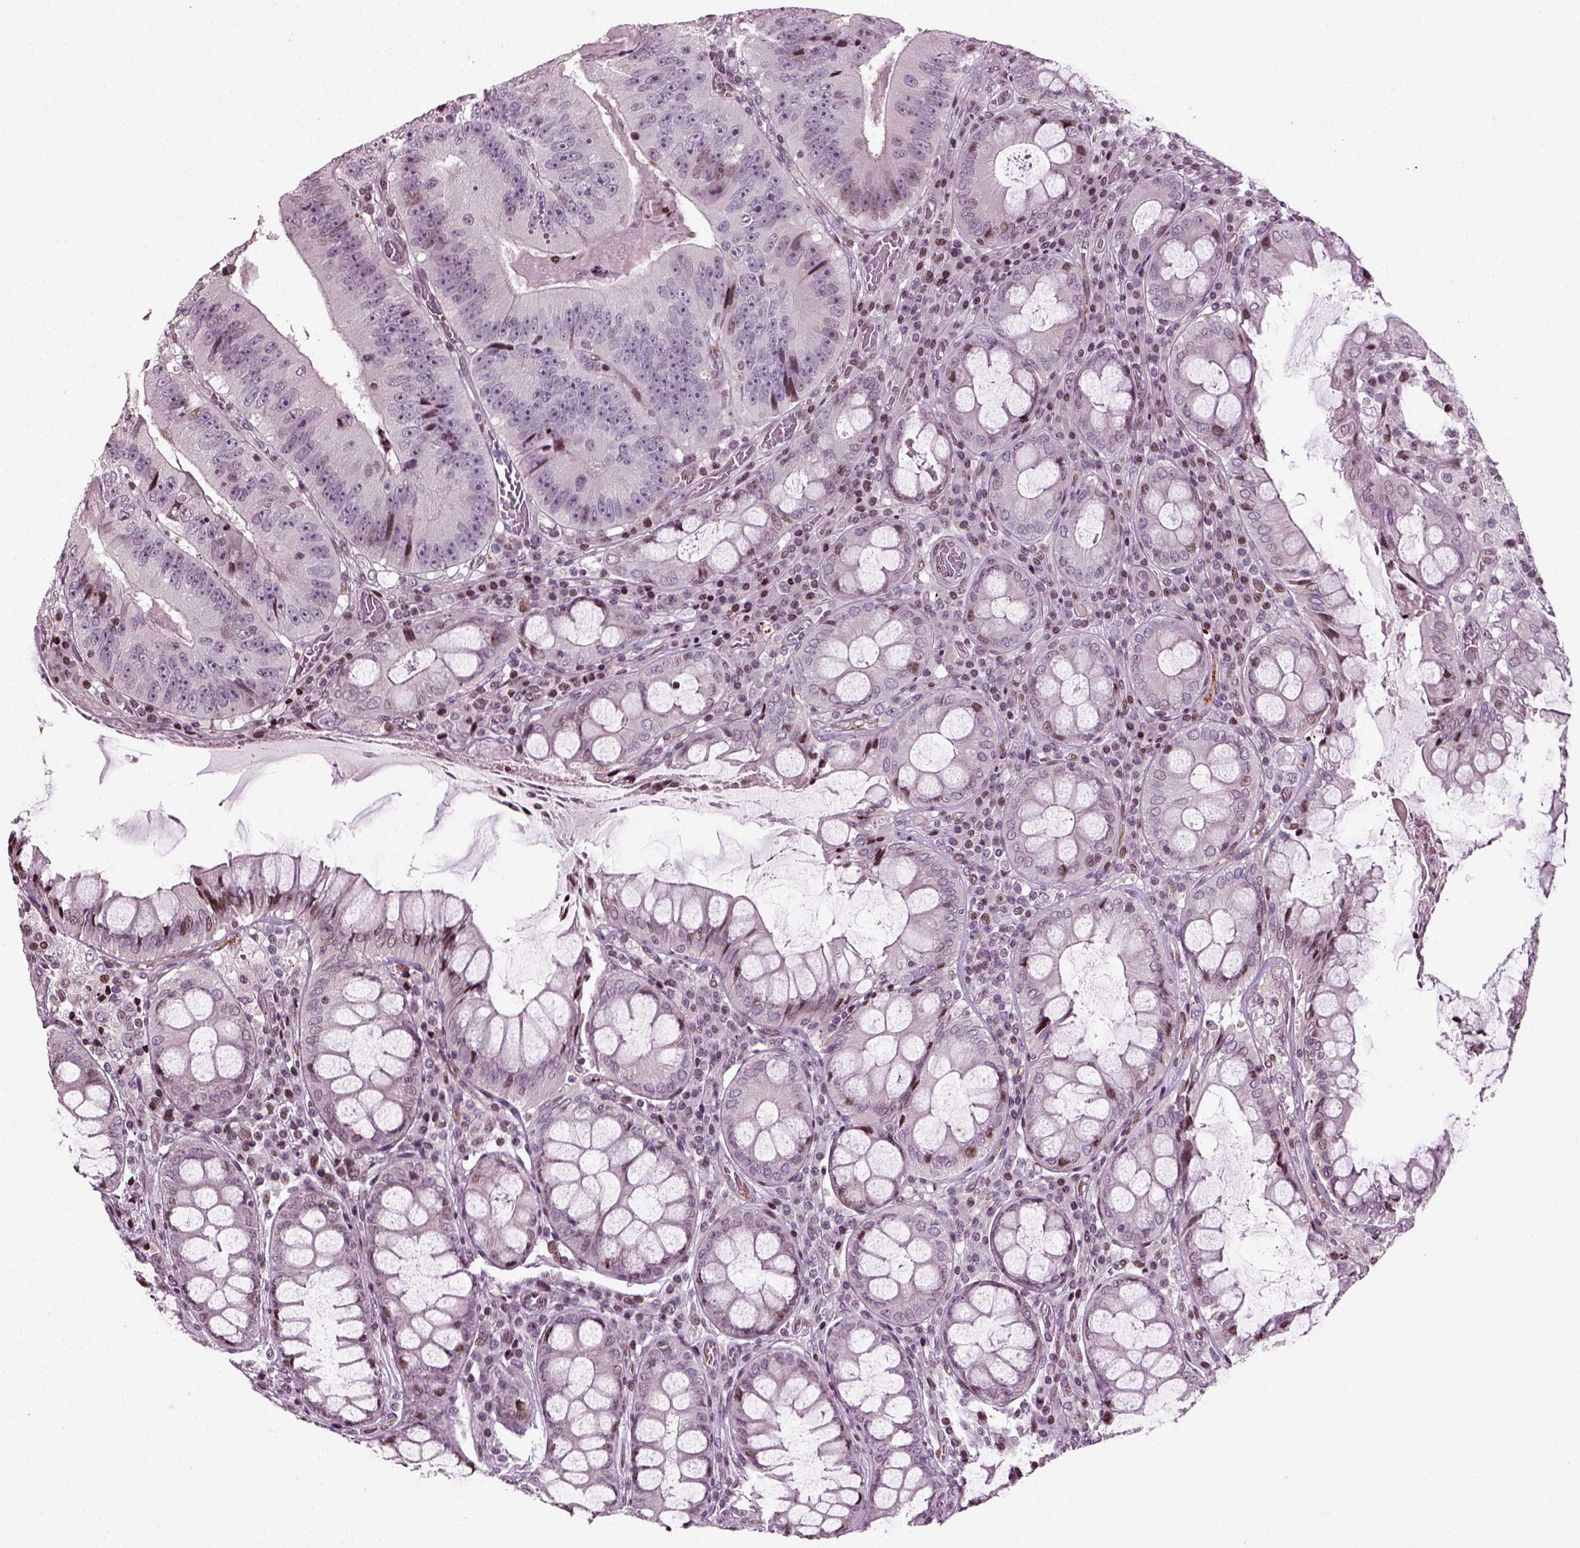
{"staining": {"intensity": "moderate", "quantity": "<25%", "location": "nuclear"}, "tissue": "colorectal cancer", "cell_type": "Tumor cells", "image_type": "cancer", "snomed": [{"axis": "morphology", "description": "Adenocarcinoma, NOS"}, {"axis": "topography", "description": "Colon"}], "caption": "Tumor cells exhibit moderate nuclear positivity in about <25% of cells in colorectal cancer.", "gene": "HEYL", "patient": {"sex": "female", "age": 86}}